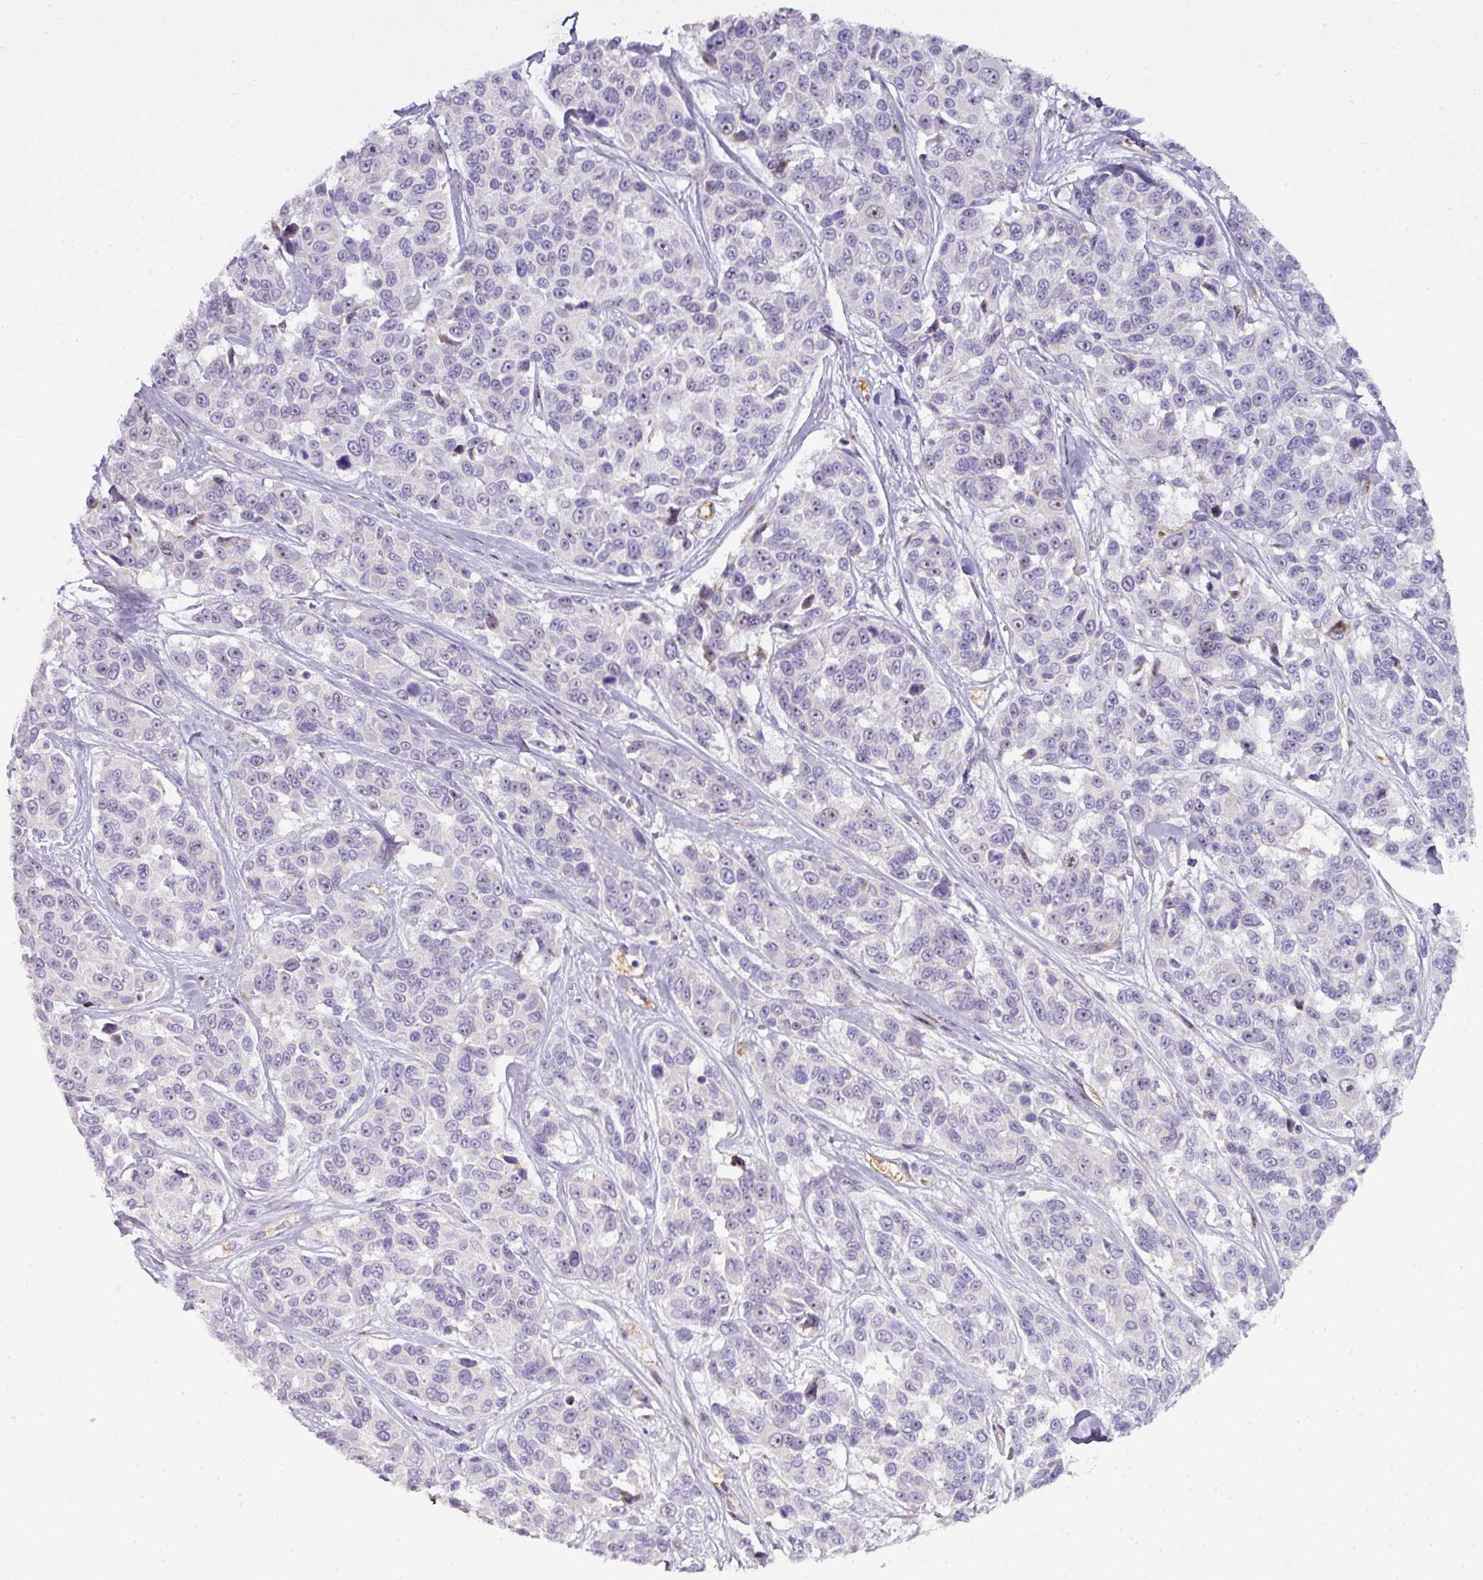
{"staining": {"intensity": "negative", "quantity": "none", "location": "none"}, "tissue": "melanoma", "cell_type": "Tumor cells", "image_type": "cancer", "snomed": [{"axis": "morphology", "description": "Malignant melanoma, NOS"}, {"axis": "topography", "description": "Skin"}], "caption": "Malignant melanoma was stained to show a protein in brown. There is no significant staining in tumor cells.", "gene": "ATP6V1F", "patient": {"sex": "female", "age": 66}}